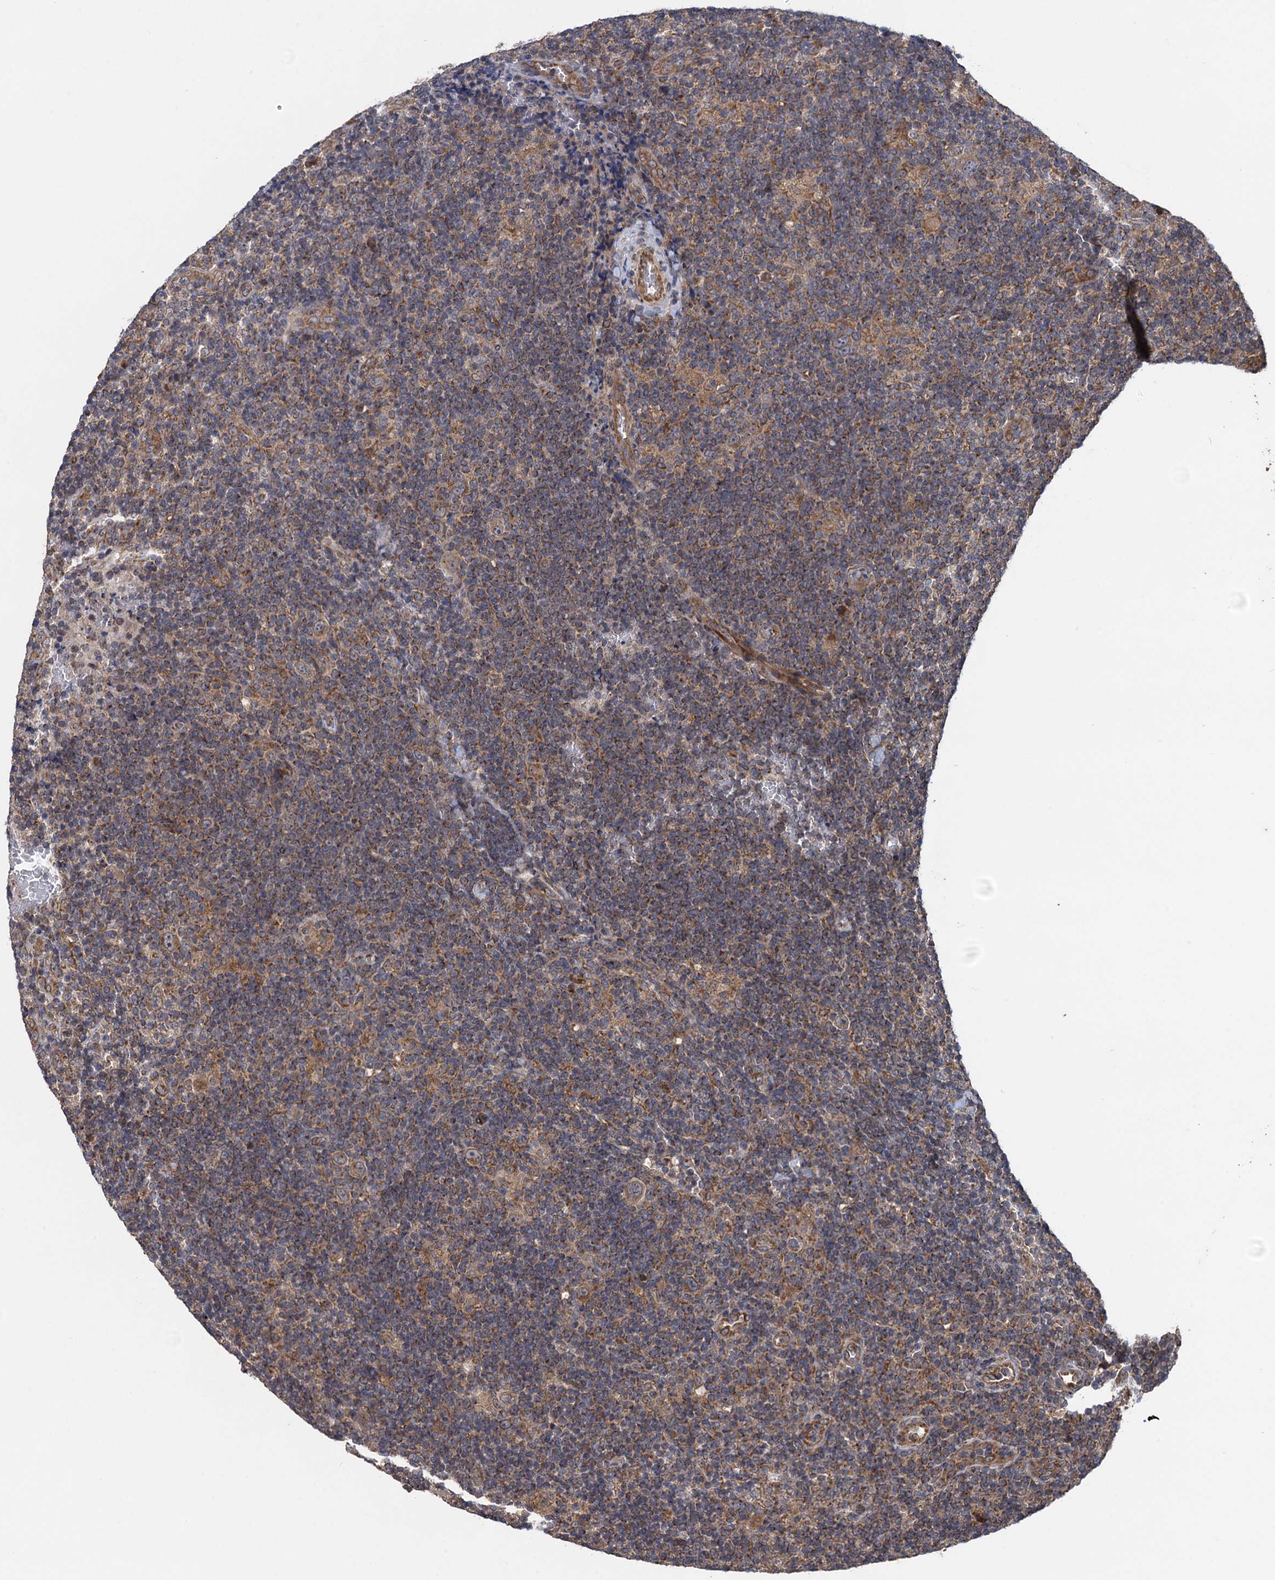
{"staining": {"intensity": "moderate", "quantity": "25%-75%", "location": "cytoplasmic/membranous"}, "tissue": "lymphoma", "cell_type": "Tumor cells", "image_type": "cancer", "snomed": [{"axis": "morphology", "description": "Hodgkin's disease, NOS"}, {"axis": "topography", "description": "Lymph node"}], "caption": "Lymphoma stained with DAB immunohistochemistry exhibits medium levels of moderate cytoplasmic/membranous positivity in approximately 25%-75% of tumor cells.", "gene": "HAUS1", "patient": {"sex": "female", "age": 57}}